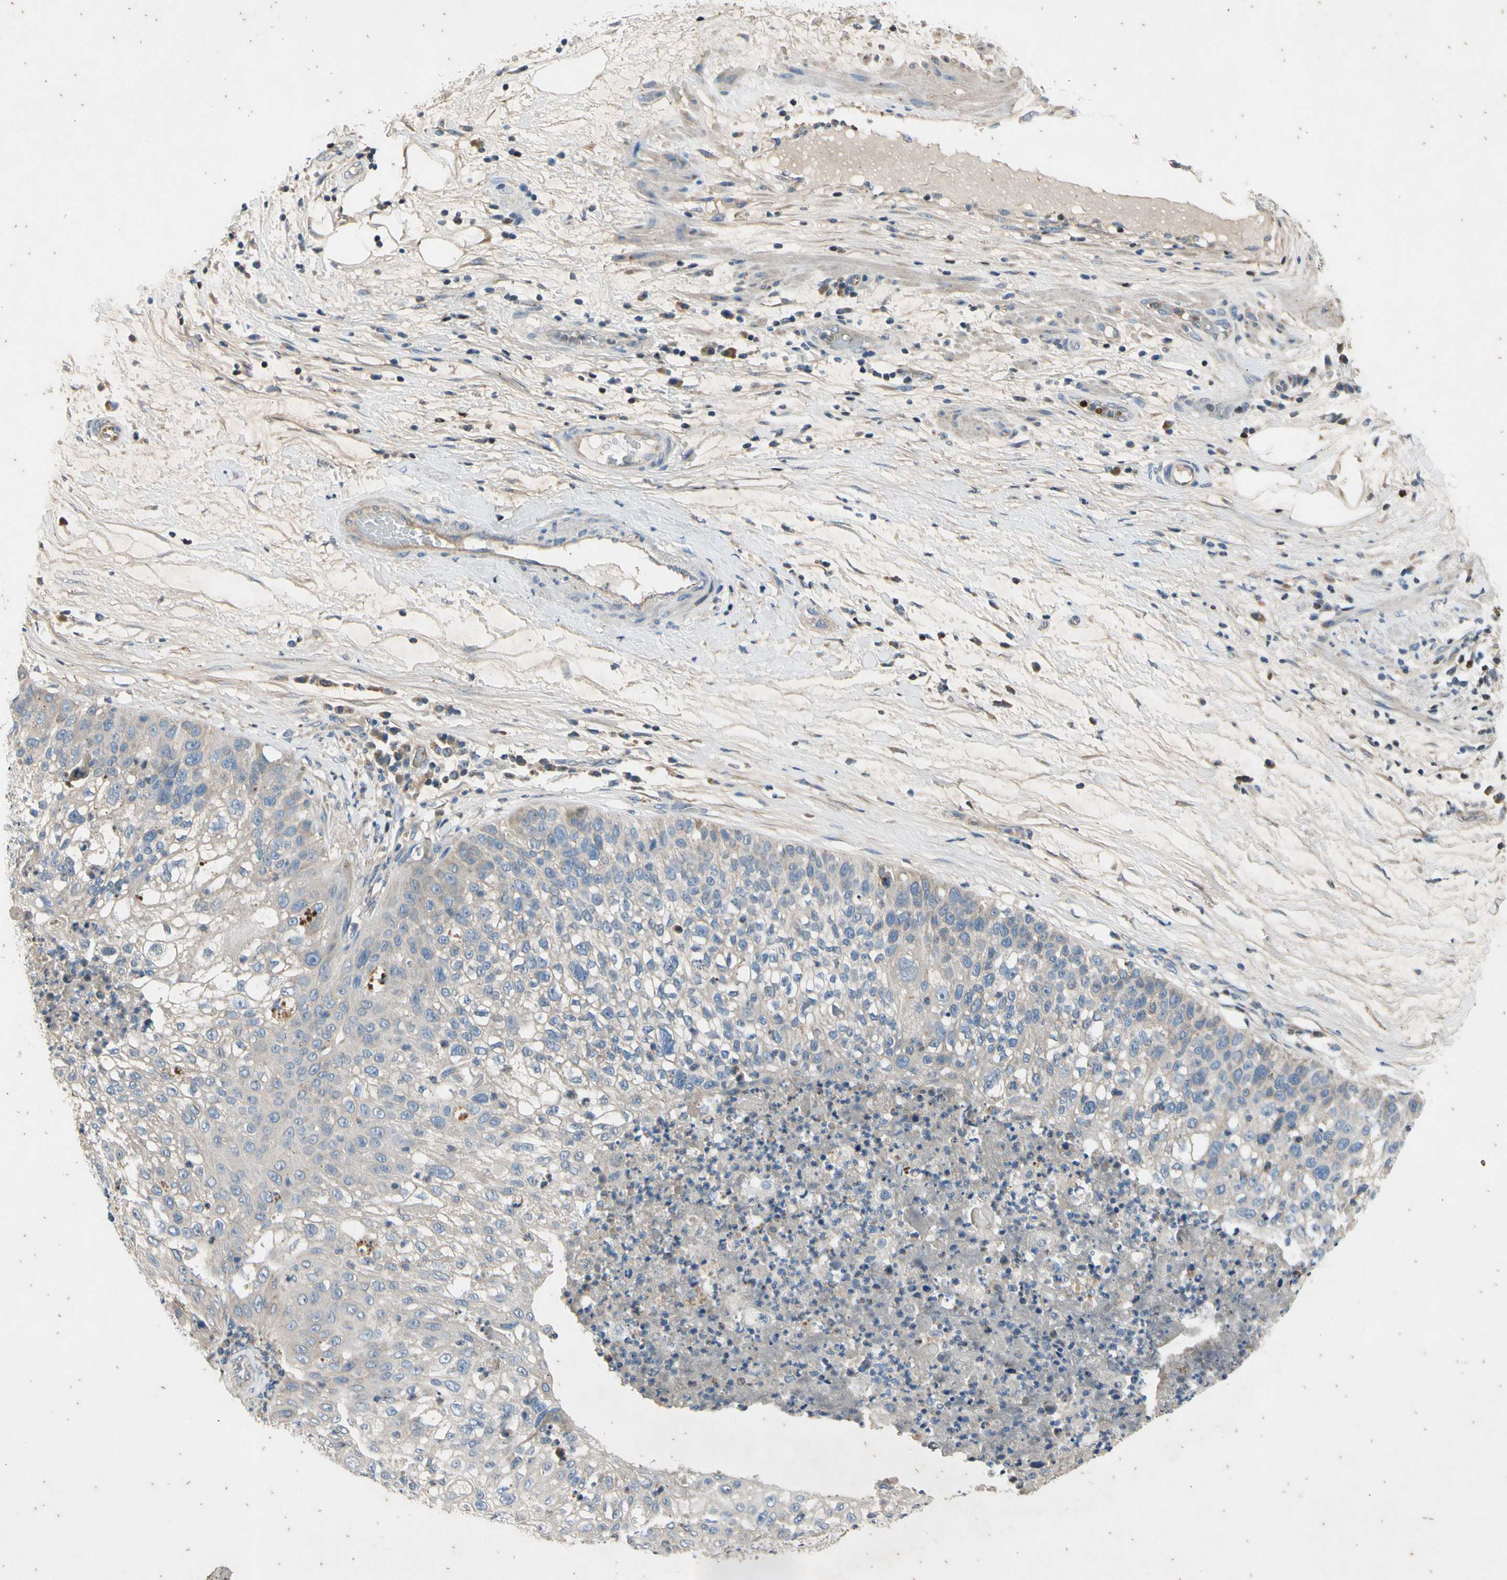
{"staining": {"intensity": "weak", "quantity": ">75%", "location": "cytoplasmic/membranous"}, "tissue": "lung cancer", "cell_type": "Tumor cells", "image_type": "cancer", "snomed": [{"axis": "morphology", "description": "Inflammation, NOS"}, {"axis": "morphology", "description": "Squamous cell carcinoma, NOS"}, {"axis": "topography", "description": "Lymph node"}, {"axis": "topography", "description": "Soft tissue"}, {"axis": "topography", "description": "Lung"}], "caption": "This is an image of immunohistochemistry staining of lung cancer, which shows weak positivity in the cytoplasmic/membranous of tumor cells.", "gene": "TBX21", "patient": {"sex": "male", "age": 66}}